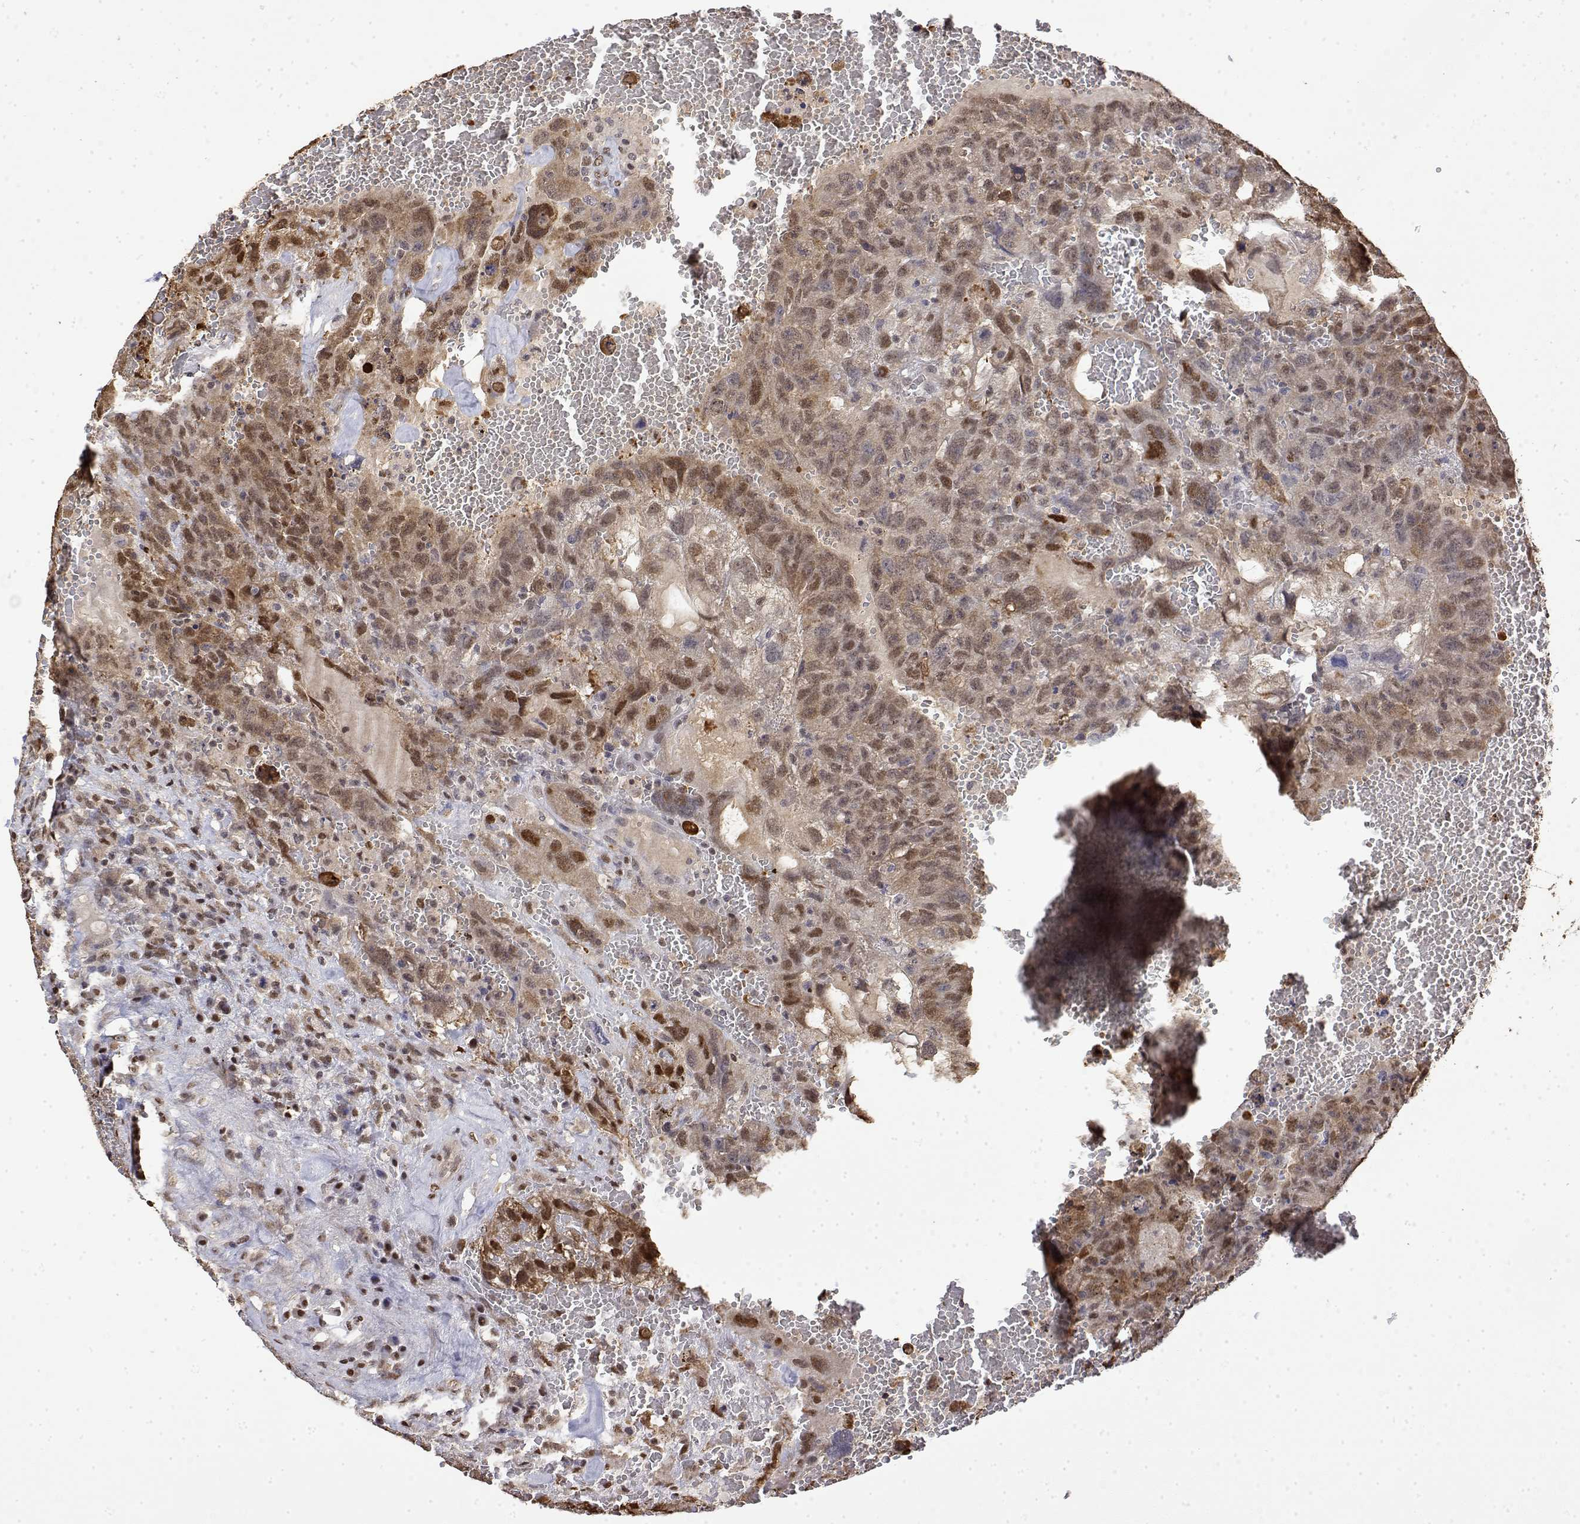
{"staining": {"intensity": "moderate", "quantity": "25%-75%", "location": "nuclear"}, "tissue": "testis cancer", "cell_type": "Tumor cells", "image_type": "cancer", "snomed": [{"axis": "morphology", "description": "Carcinoma, Embryonal, NOS"}, {"axis": "topography", "description": "Testis"}], "caption": "High-magnification brightfield microscopy of testis cancer (embryonal carcinoma) stained with DAB (brown) and counterstained with hematoxylin (blue). tumor cells exhibit moderate nuclear staining is present in approximately25%-75% of cells.", "gene": "TPI1", "patient": {"sex": "male", "age": 26}}